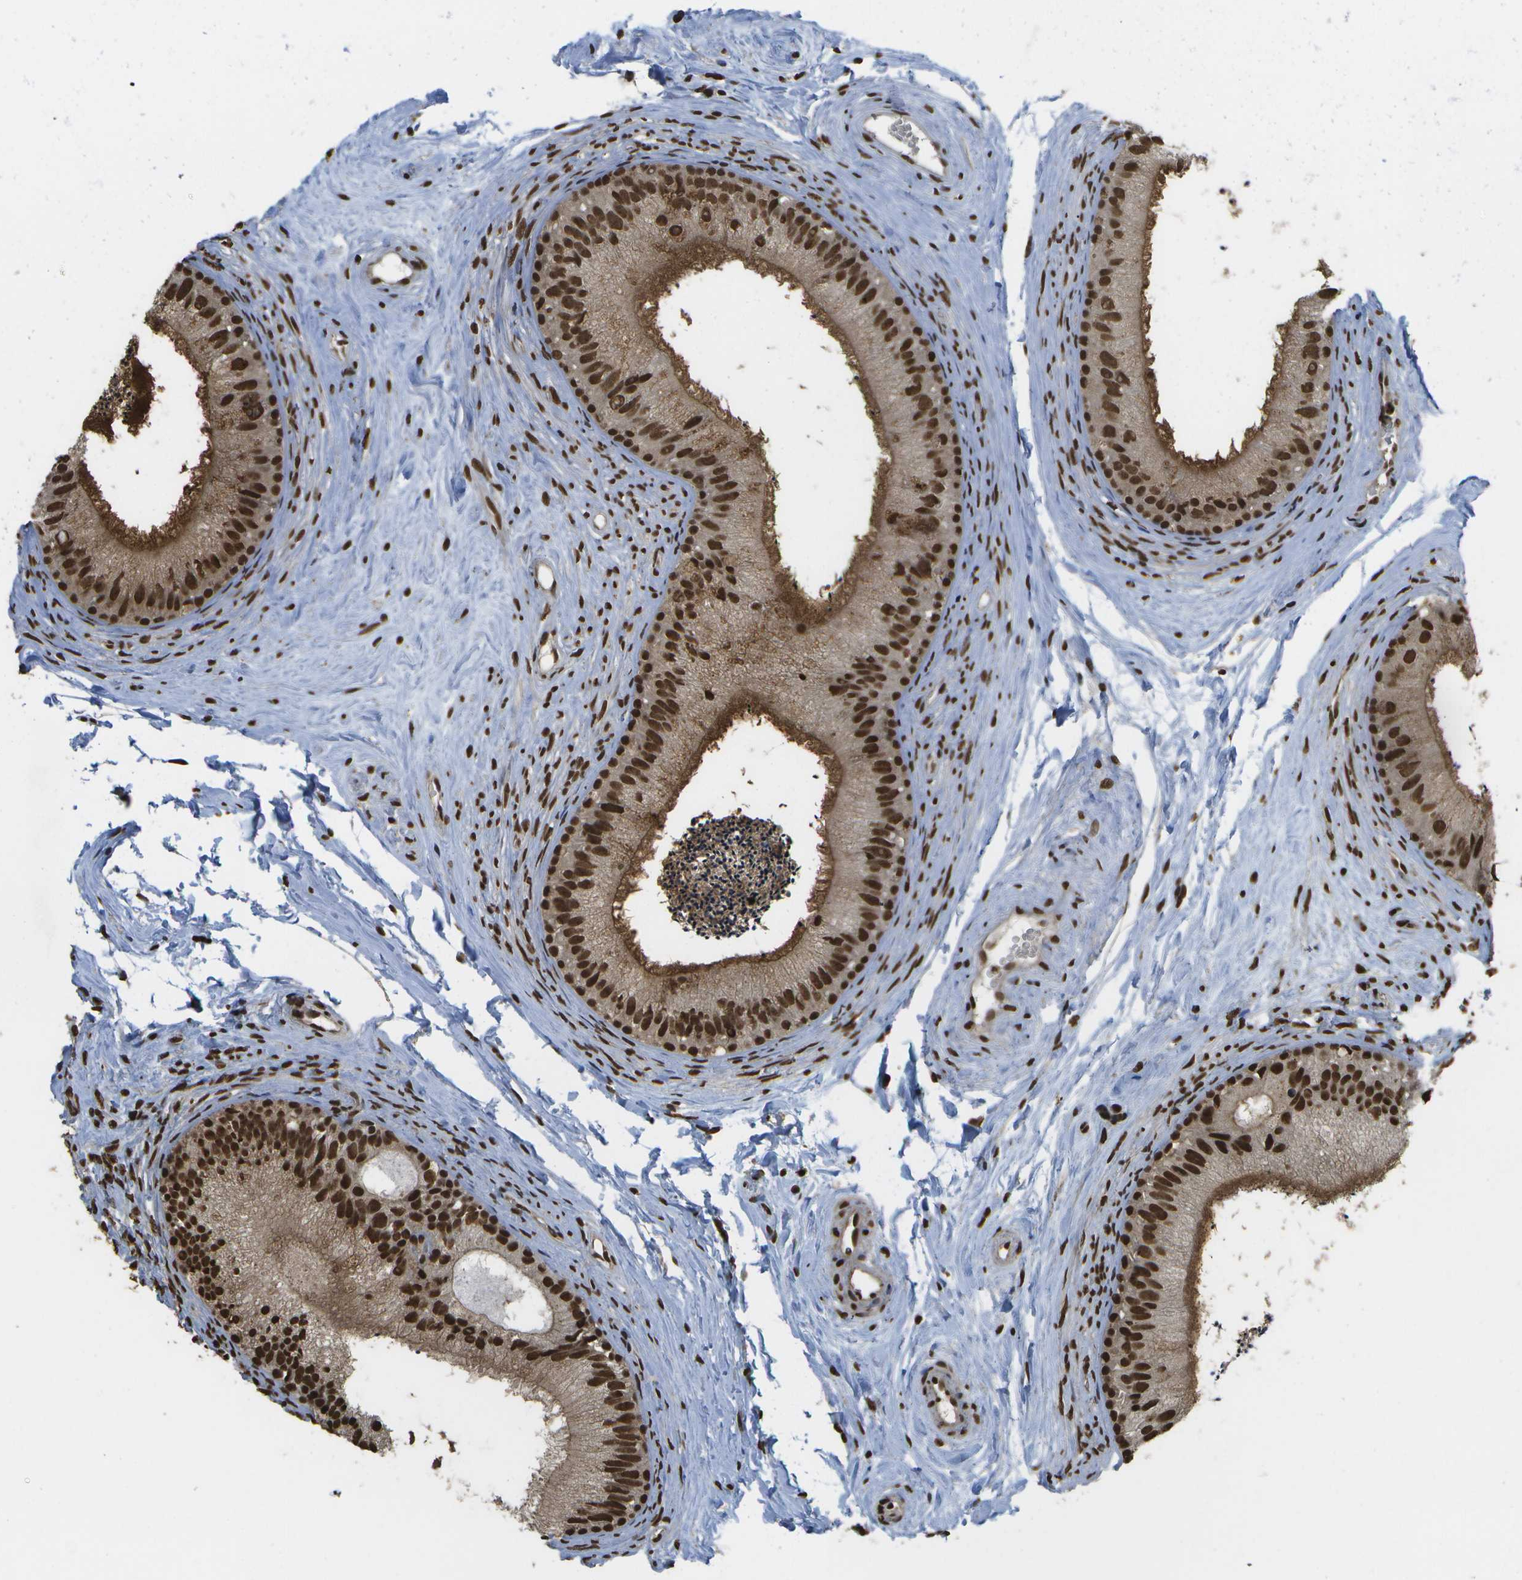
{"staining": {"intensity": "strong", "quantity": ">75%", "location": "cytoplasmic/membranous,nuclear"}, "tissue": "epididymis", "cell_type": "Glandular cells", "image_type": "normal", "snomed": [{"axis": "morphology", "description": "Normal tissue, NOS"}, {"axis": "topography", "description": "Epididymis"}], "caption": "Protein expression analysis of benign epididymis shows strong cytoplasmic/membranous,nuclear staining in approximately >75% of glandular cells. (DAB (3,3'-diaminobenzidine) IHC with brightfield microscopy, high magnification).", "gene": "SPEN", "patient": {"sex": "male", "age": 56}}